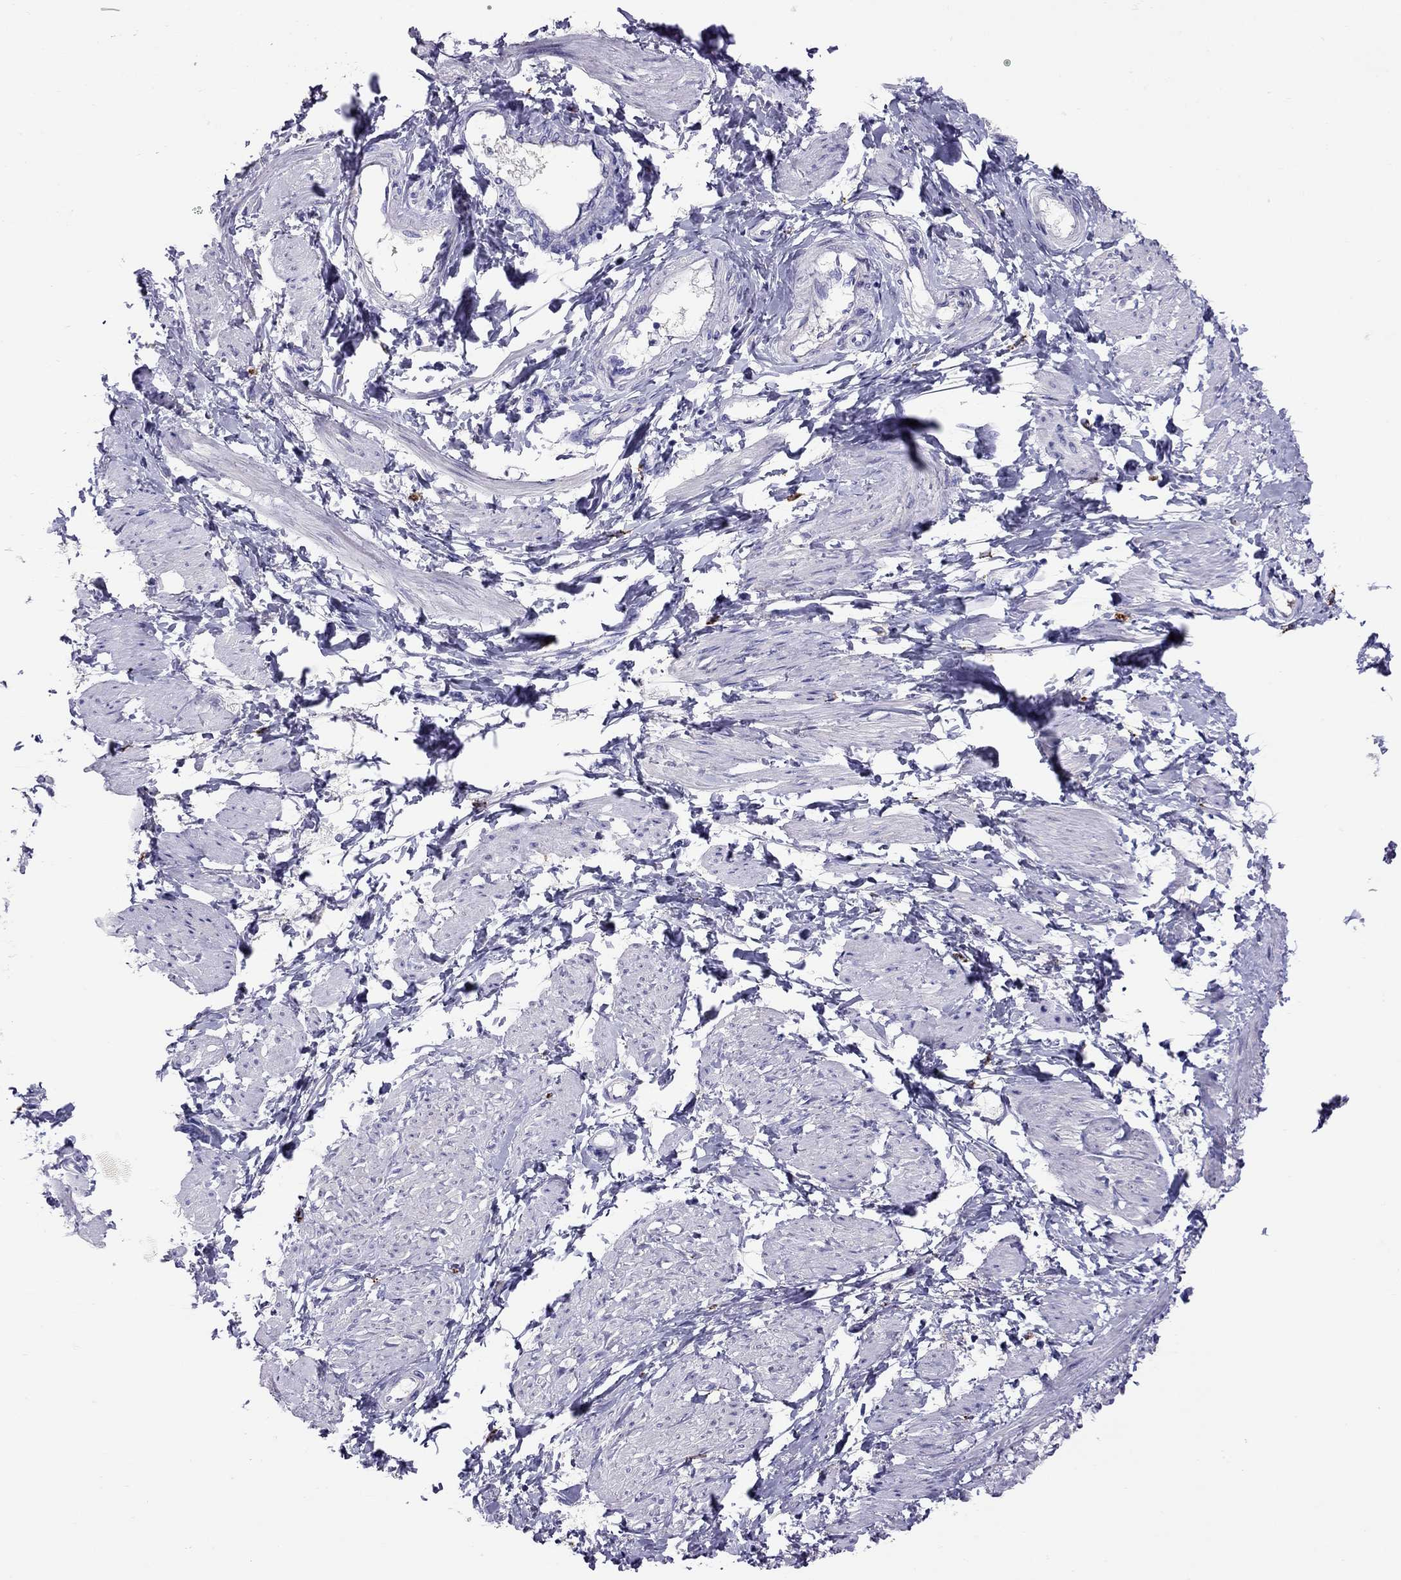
{"staining": {"intensity": "negative", "quantity": "none", "location": "none"}, "tissue": "smooth muscle", "cell_type": "Smooth muscle cells", "image_type": "normal", "snomed": [{"axis": "morphology", "description": "Normal tissue, NOS"}, {"axis": "topography", "description": "Smooth muscle"}, {"axis": "topography", "description": "Uterus"}], "caption": "This is an immunohistochemistry (IHC) micrograph of unremarkable smooth muscle. There is no staining in smooth muscle cells.", "gene": "CLPSL2", "patient": {"sex": "female", "age": 39}}